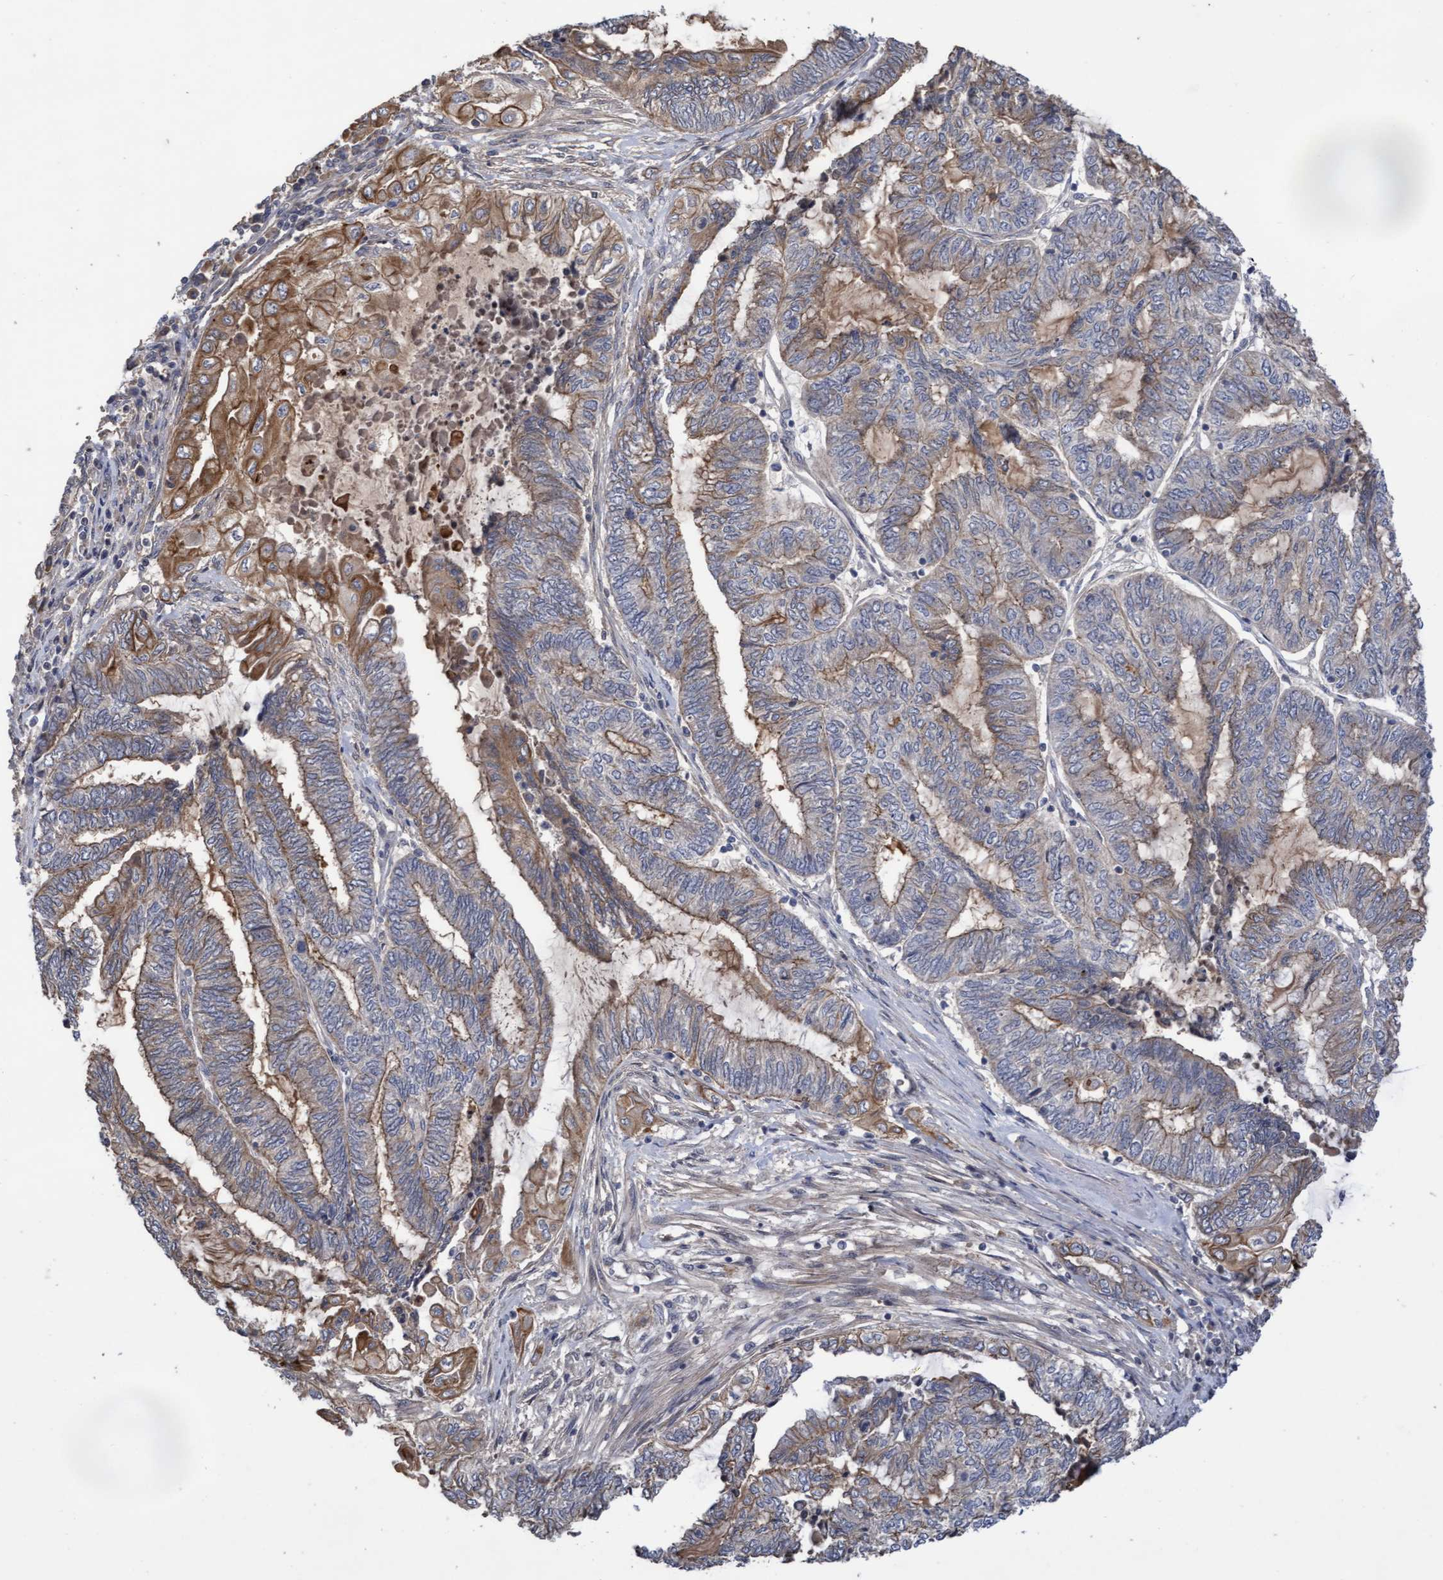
{"staining": {"intensity": "moderate", "quantity": "25%-75%", "location": "cytoplasmic/membranous"}, "tissue": "endometrial cancer", "cell_type": "Tumor cells", "image_type": "cancer", "snomed": [{"axis": "morphology", "description": "Adenocarcinoma, NOS"}, {"axis": "topography", "description": "Uterus"}, {"axis": "topography", "description": "Endometrium"}], "caption": "There is medium levels of moderate cytoplasmic/membranous staining in tumor cells of endometrial cancer, as demonstrated by immunohistochemical staining (brown color).", "gene": "COBL", "patient": {"sex": "female", "age": 70}}